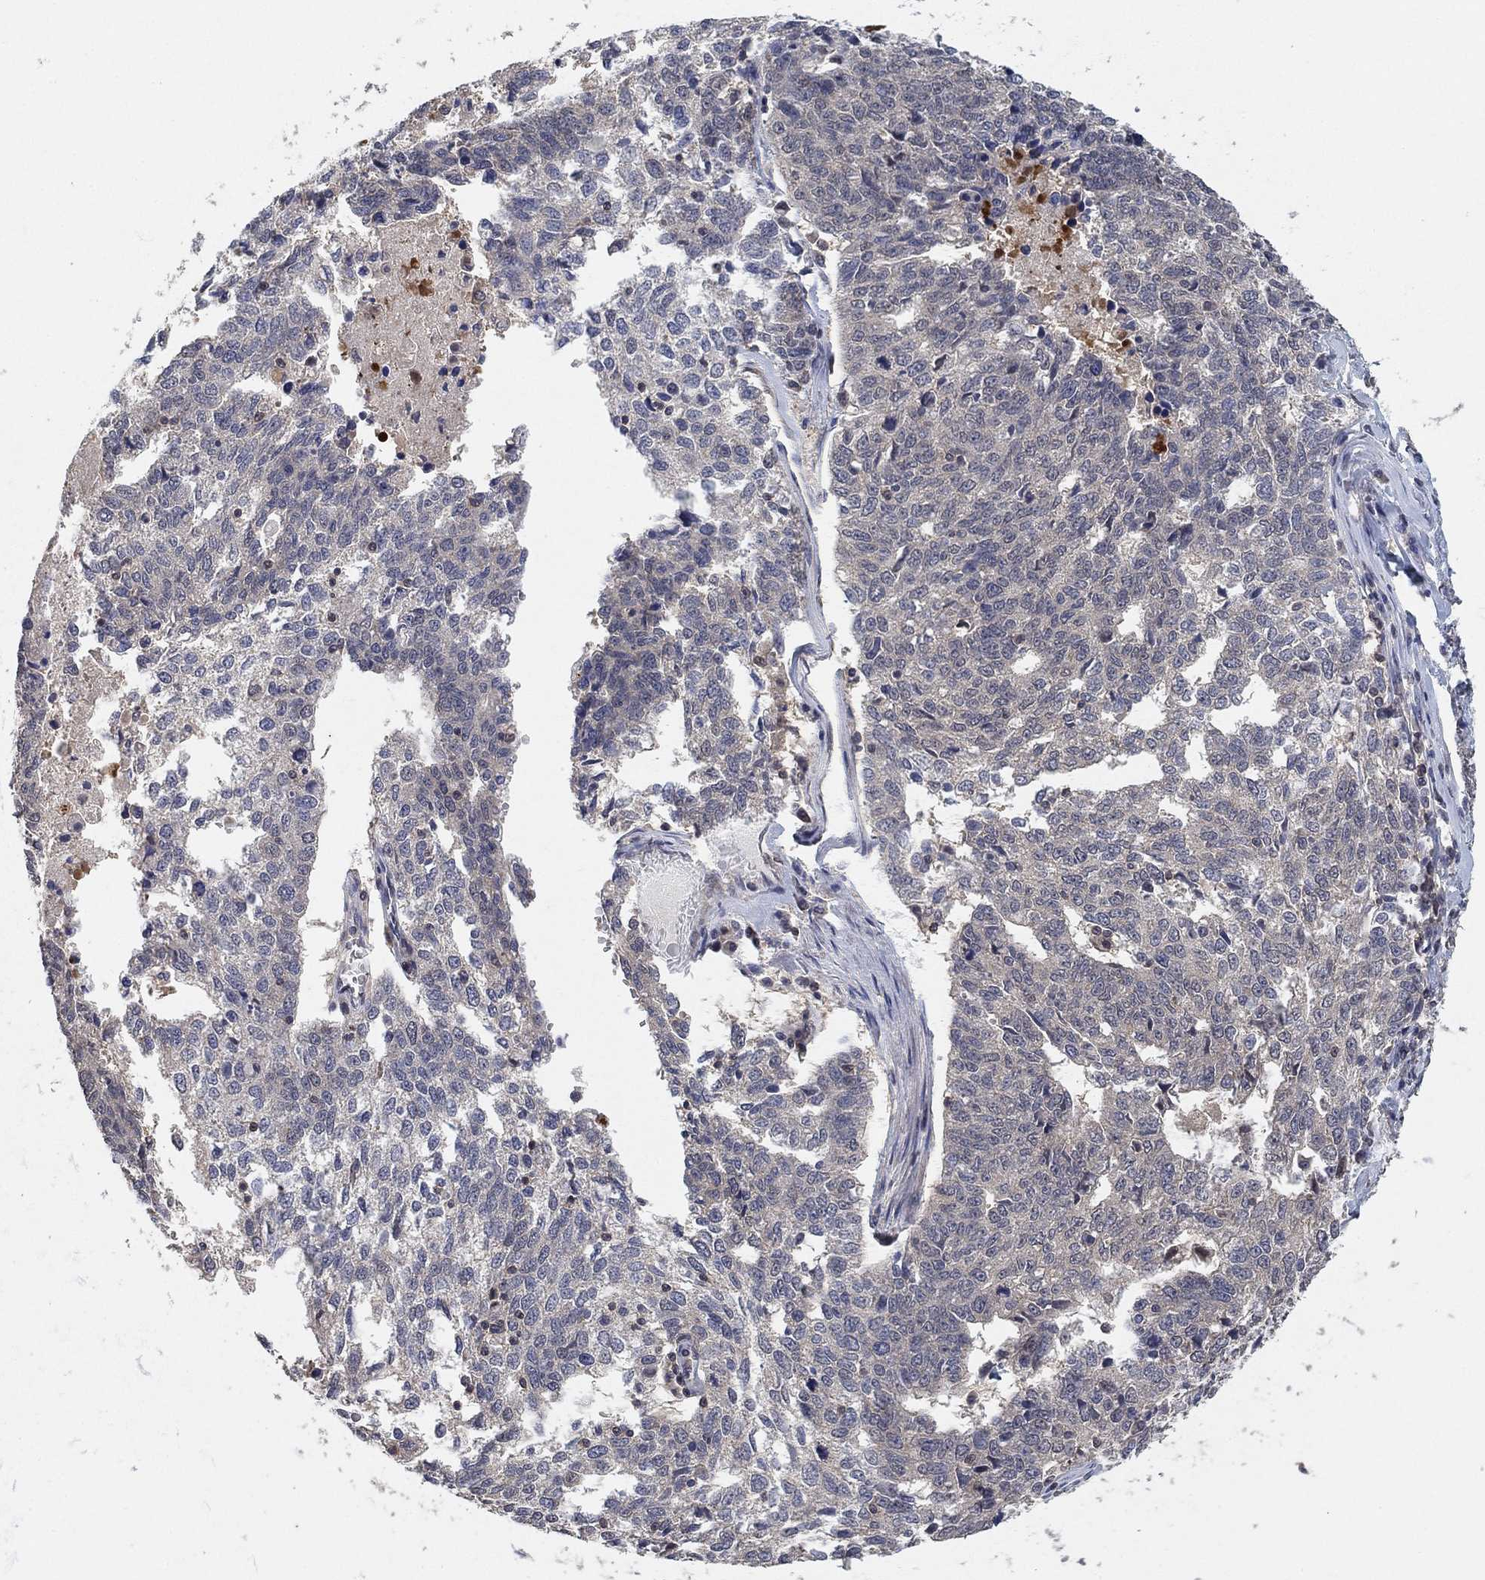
{"staining": {"intensity": "negative", "quantity": "none", "location": "none"}, "tissue": "ovarian cancer", "cell_type": "Tumor cells", "image_type": "cancer", "snomed": [{"axis": "morphology", "description": "Cystadenocarcinoma, serous, NOS"}, {"axis": "topography", "description": "Ovary"}], "caption": "A micrograph of serous cystadenocarcinoma (ovarian) stained for a protein demonstrates no brown staining in tumor cells.", "gene": "CCDC43", "patient": {"sex": "female", "age": 71}}